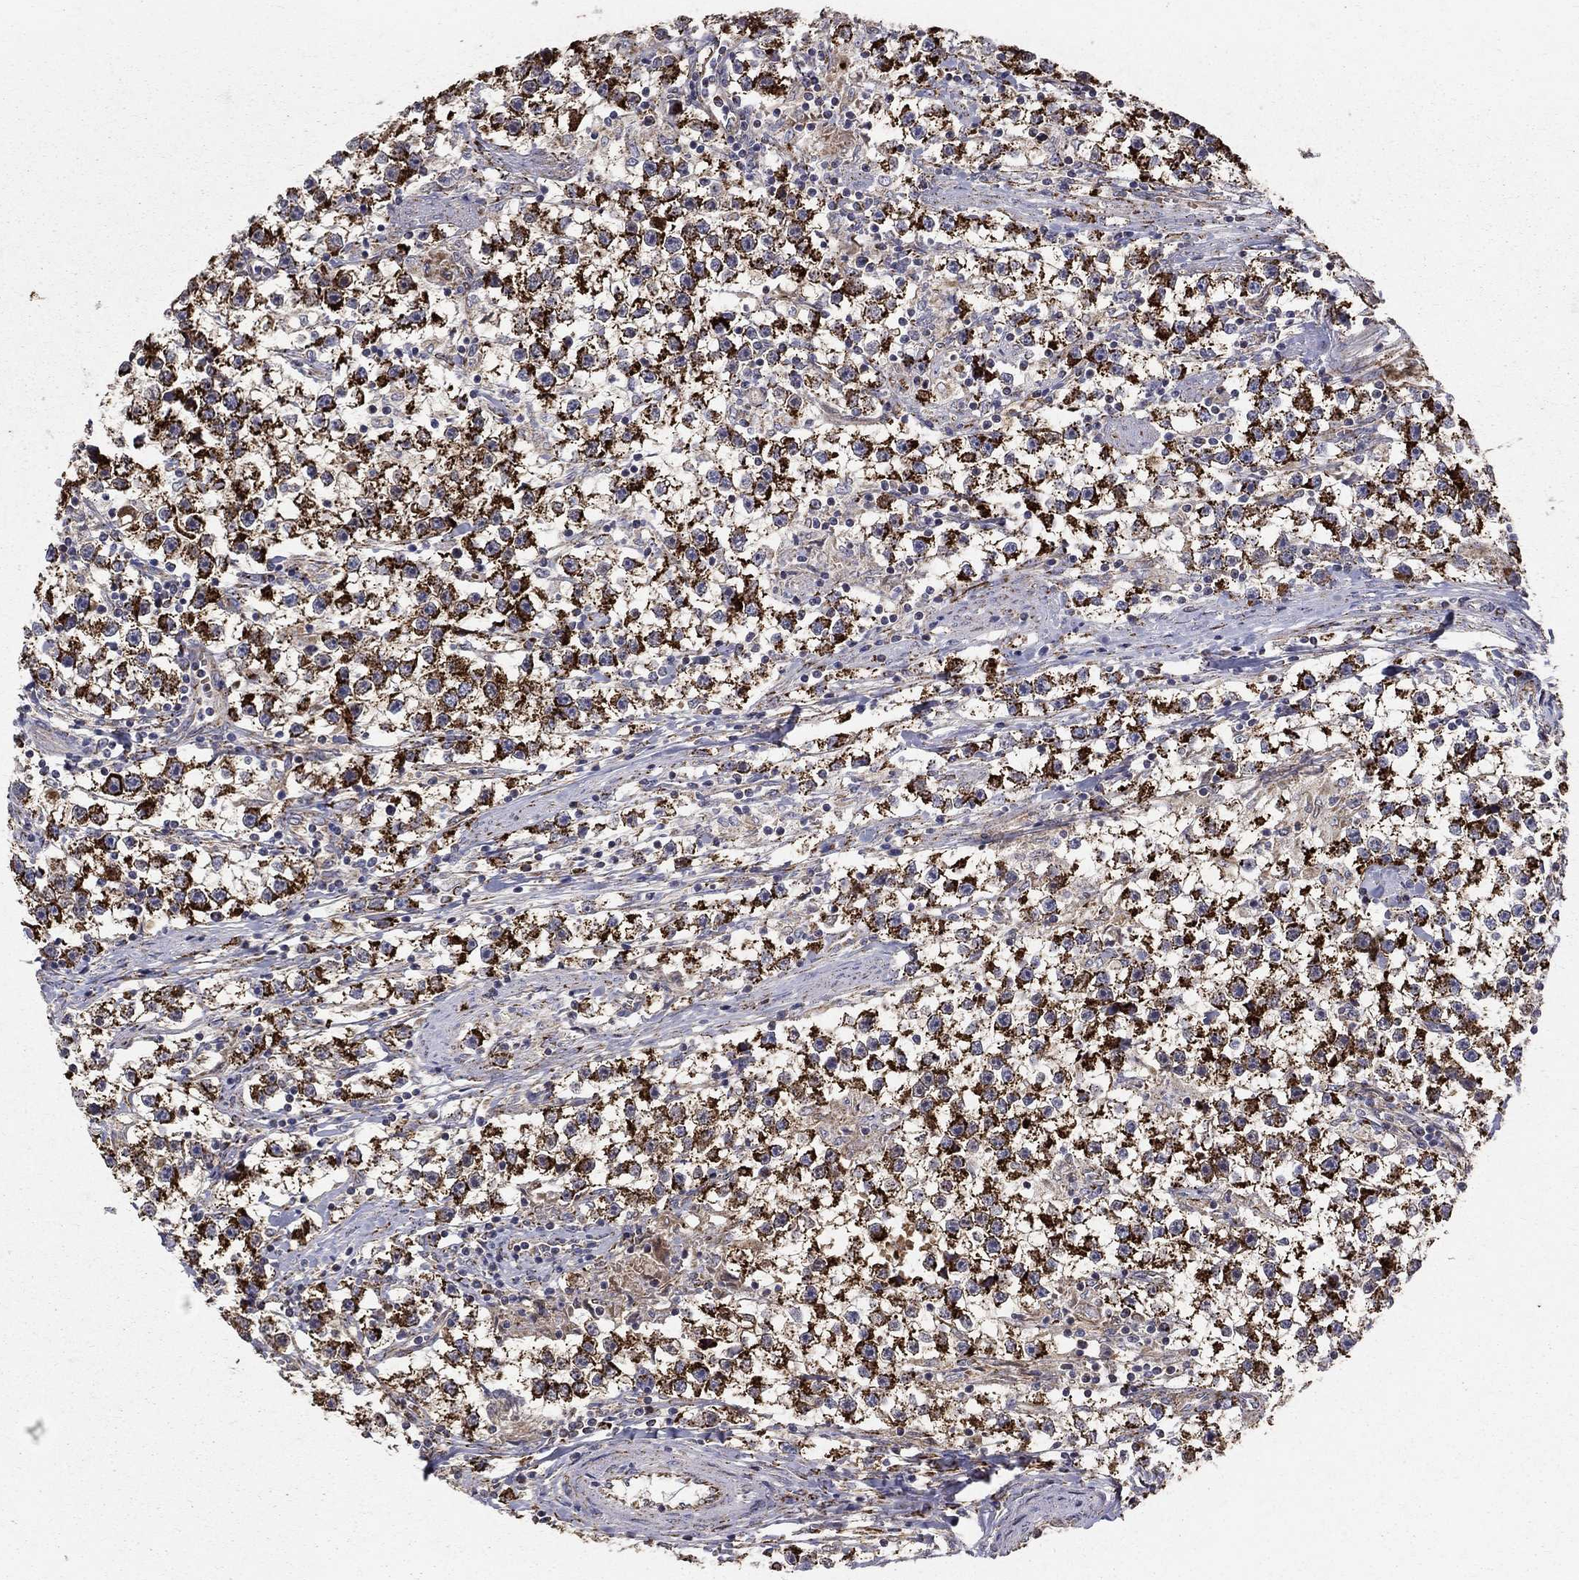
{"staining": {"intensity": "strong", "quantity": ">75%", "location": "cytoplasmic/membranous"}, "tissue": "testis cancer", "cell_type": "Tumor cells", "image_type": "cancer", "snomed": [{"axis": "morphology", "description": "Seminoma, NOS"}, {"axis": "topography", "description": "Testis"}], "caption": "There is high levels of strong cytoplasmic/membranous expression in tumor cells of seminoma (testis), as demonstrated by immunohistochemical staining (brown color).", "gene": "GCSH", "patient": {"sex": "male", "age": 59}}